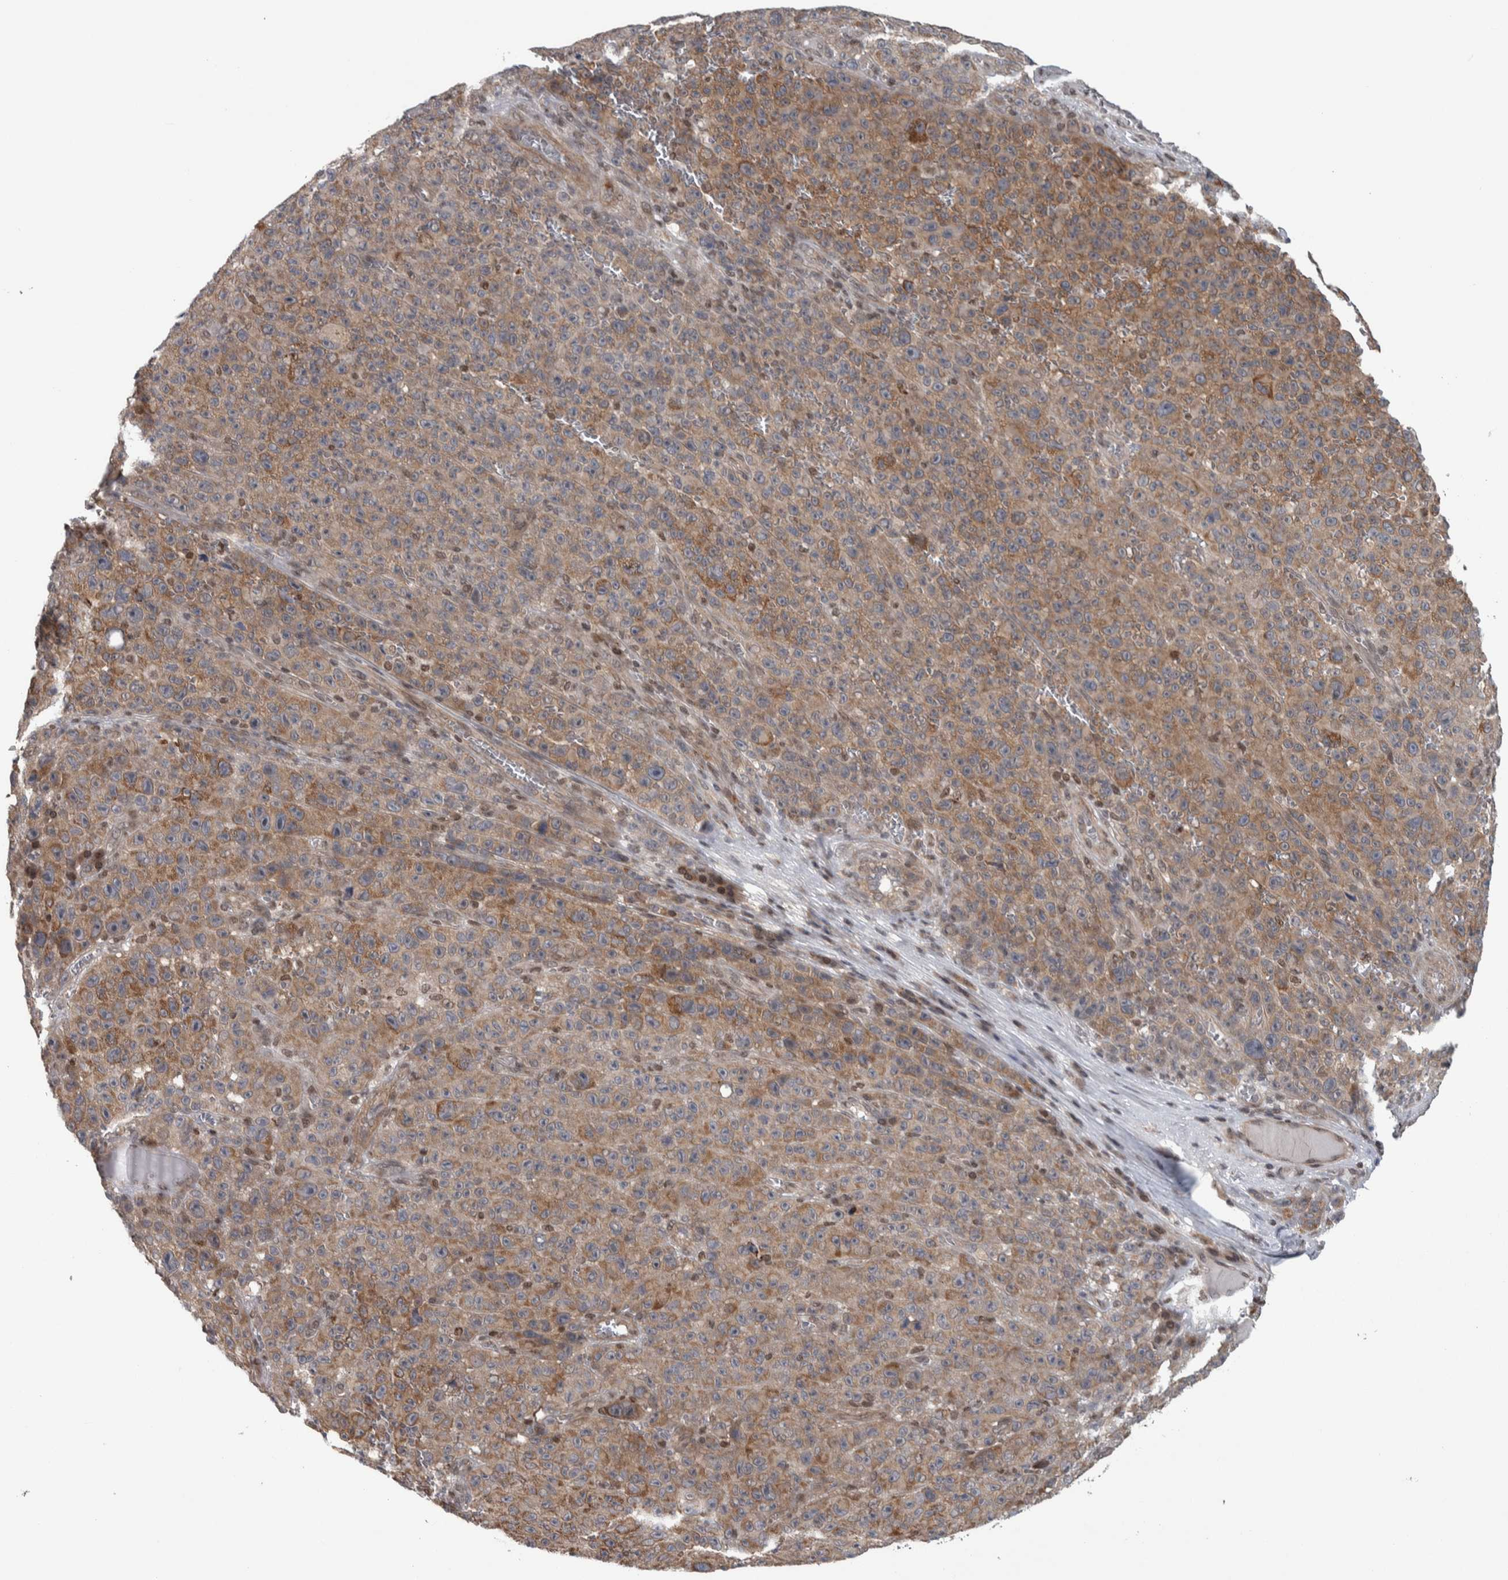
{"staining": {"intensity": "moderate", "quantity": "25%-75%", "location": "cytoplasmic/membranous"}, "tissue": "melanoma", "cell_type": "Tumor cells", "image_type": "cancer", "snomed": [{"axis": "morphology", "description": "Malignant melanoma, NOS"}, {"axis": "topography", "description": "Skin"}], "caption": "Protein expression analysis of human malignant melanoma reveals moderate cytoplasmic/membranous positivity in approximately 25%-75% of tumor cells.", "gene": "CWC27", "patient": {"sex": "female", "age": 82}}